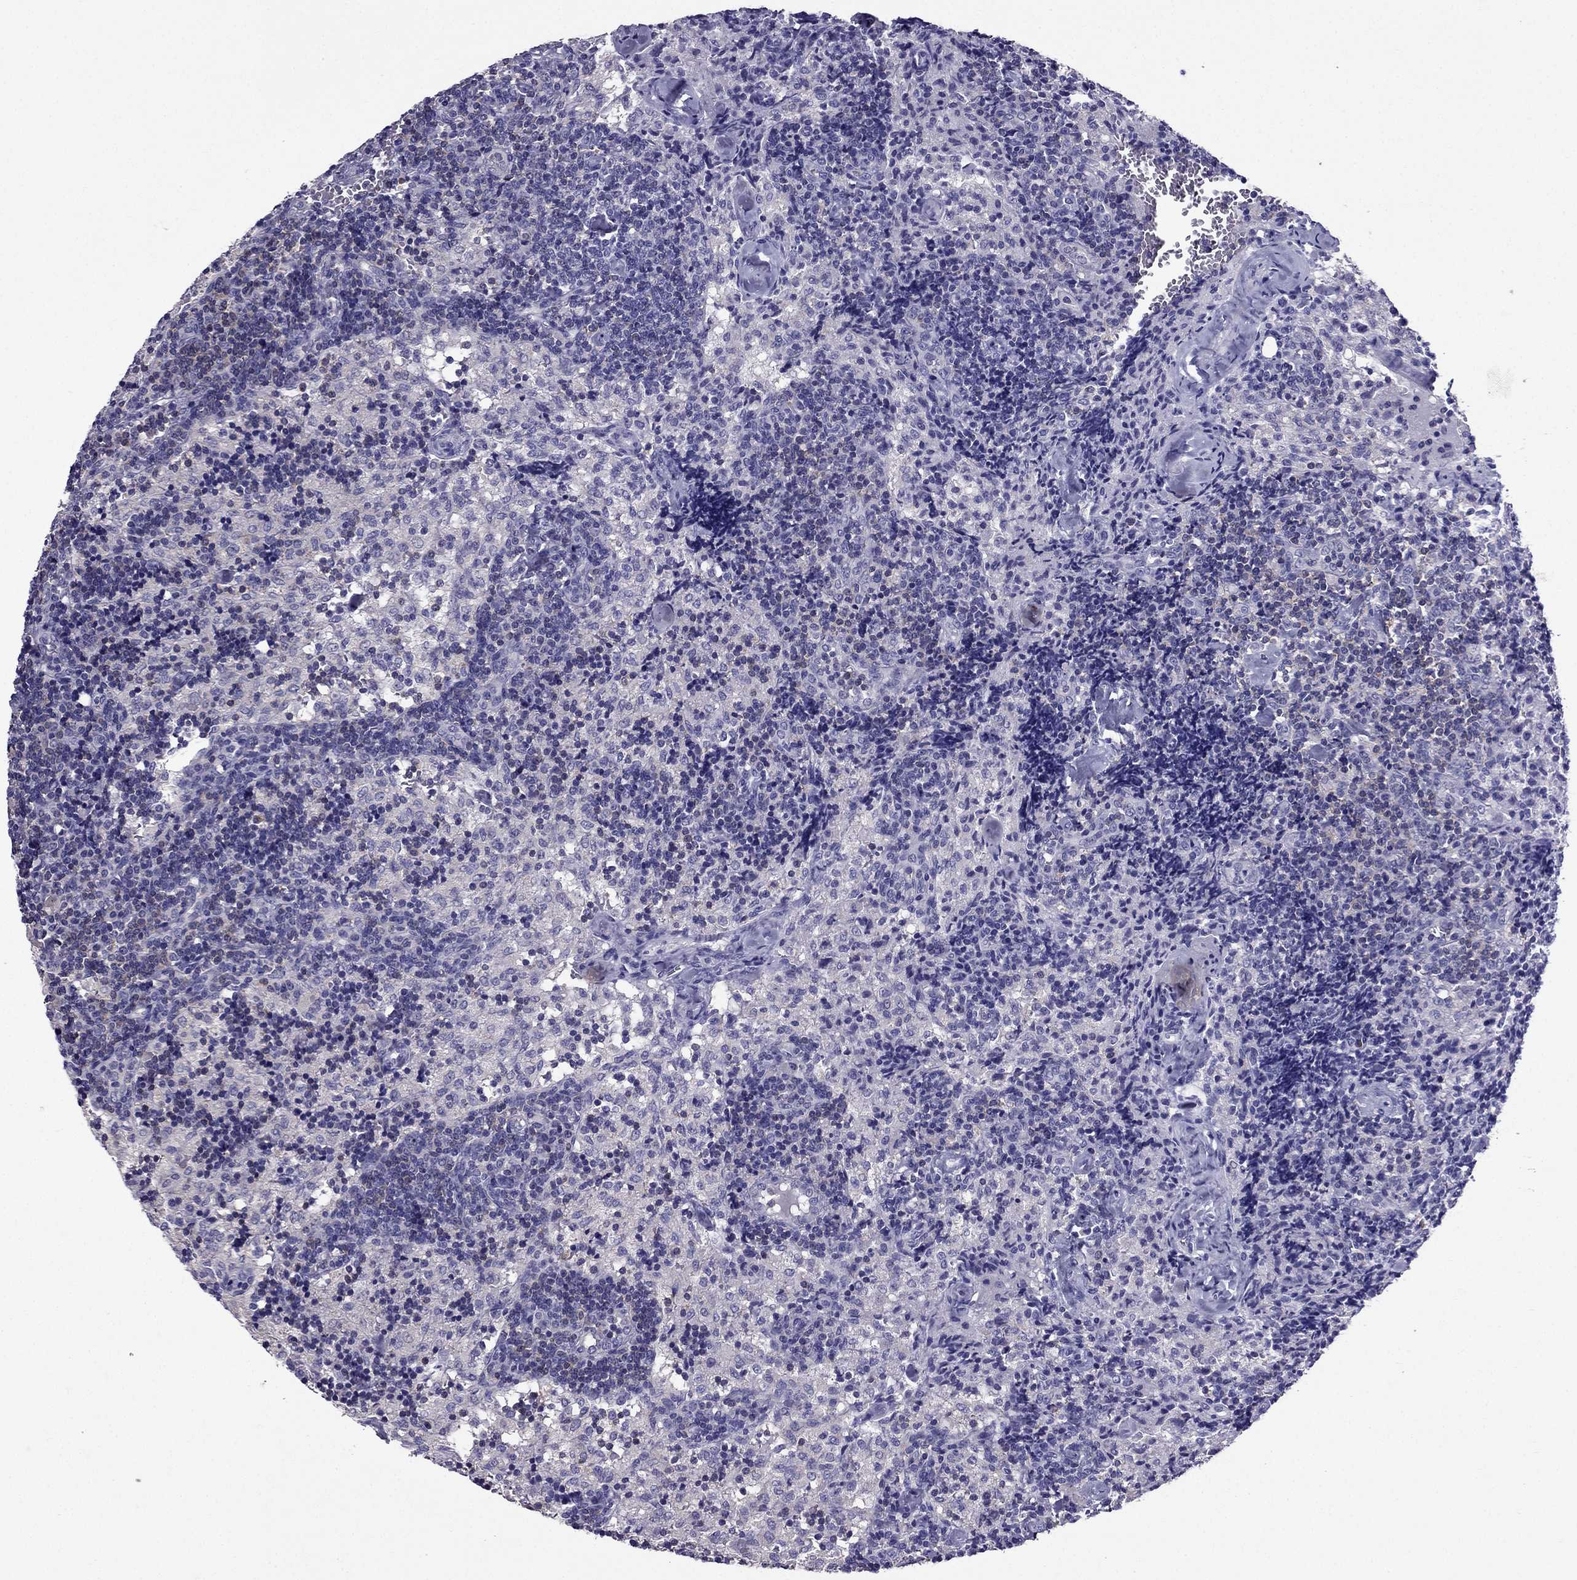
{"staining": {"intensity": "negative", "quantity": "none", "location": "none"}, "tissue": "lymph node", "cell_type": "Germinal center cells", "image_type": "normal", "snomed": [{"axis": "morphology", "description": "Normal tissue, NOS"}, {"axis": "topography", "description": "Lymph node"}], "caption": "The histopathology image demonstrates no significant staining in germinal center cells of lymph node. Brightfield microscopy of IHC stained with DAB (3,3'-diaminobenzidine) (brown) and hematoxylin (blue), captured at high magnification.", "gene": "AAK1", "patient": {"sex": "female", "age": 52}}